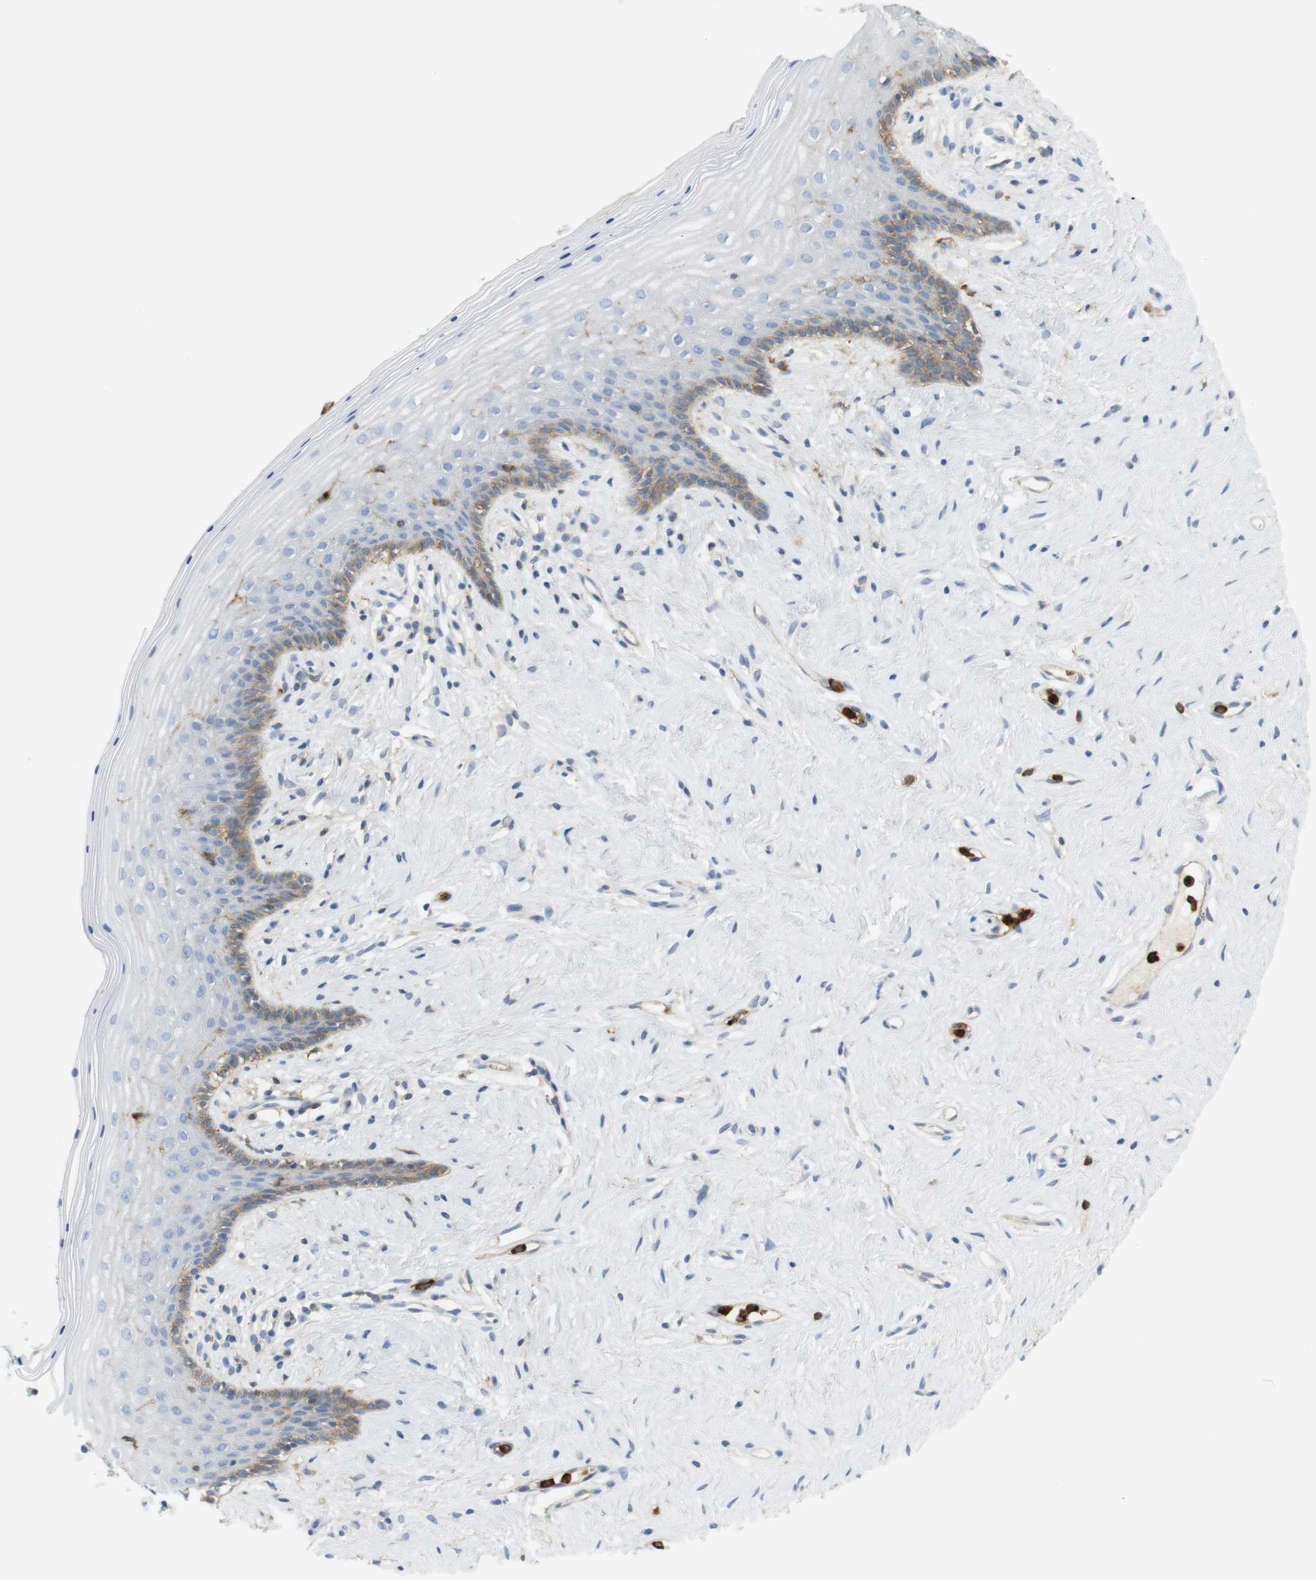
{"staining": {"intensity": "weak", "quantity": "<25%", "location": "cytoplasmic/membranous"}, "tissue": "vagina", "cell_type": "Squamous epithelial cells", "image_type": "normal", "snomed": [{"axis": "morphology", "description": "Normal tissue, NOS"}, {"axis": "topography", "description": "Vagina"}], "caption": "Squamous epithelial cells show no significant protein positivity in benign vagina.", "gene": "SIRPA", "patient": {"sex": "female", "age": 44}}